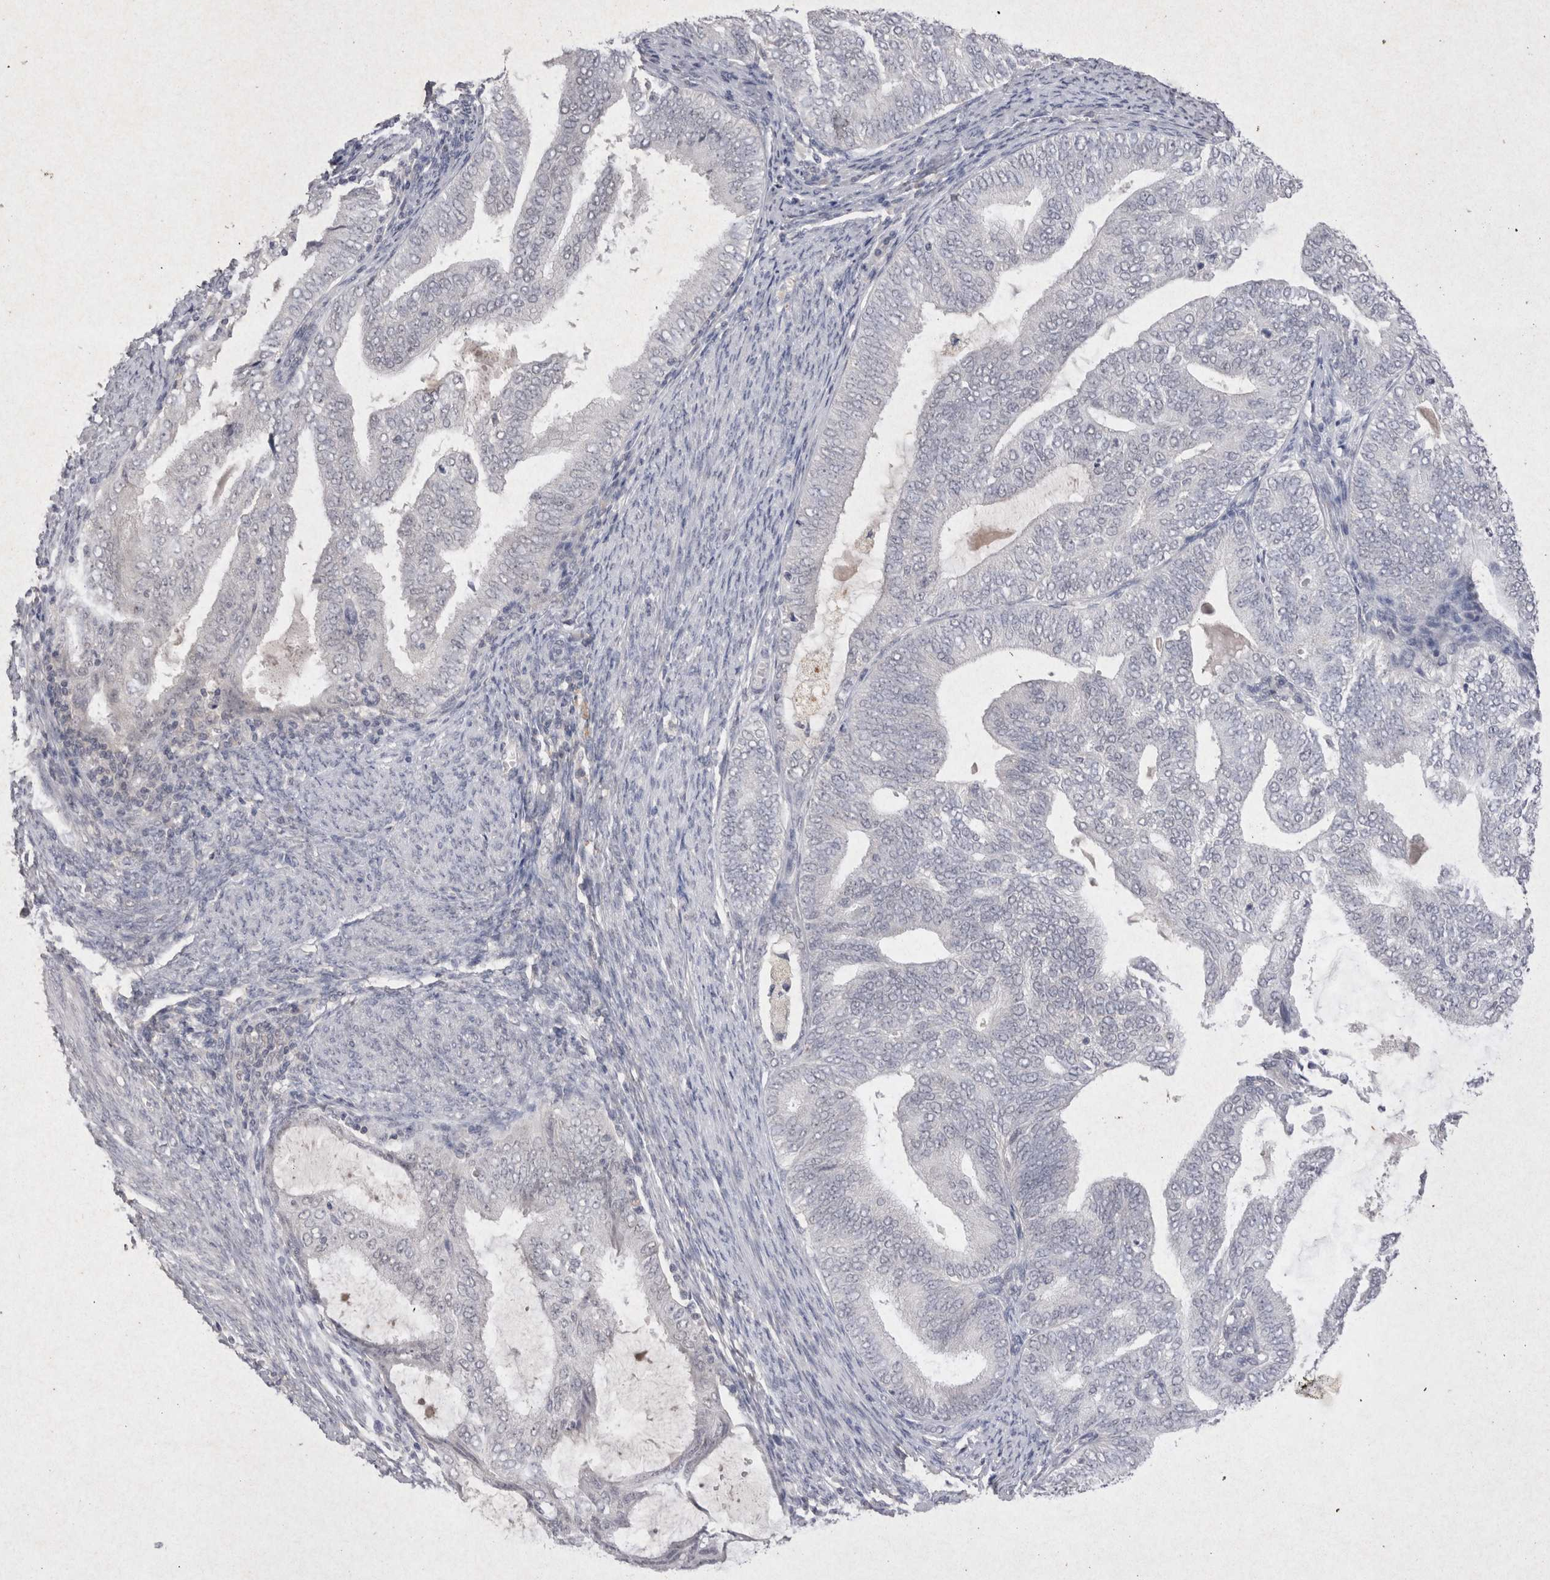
{"staining": {"intensity": "negative", "quantity": "none", "location": "none"}, "tissue": "endometrial cancer", "cell_type": "Tumor cells", "image_type": "cancer", "snomed": [{"axis": "morphology", "description": "Adenocarcinoma, NOS"}, {"axis": "topography", "description": "Endometrium"}], "caption": "High magnification brightfield microscopy of endometrial cancer (adenocarcinoma) stained with DAB (brown) and counterstained with hematoxylin (blue): tumor cells show no significant staining. (DAB IHC with hematoxylin counter stain).", "gene": "LYVE1", "patient": {"sex": "female", "age": 58}}